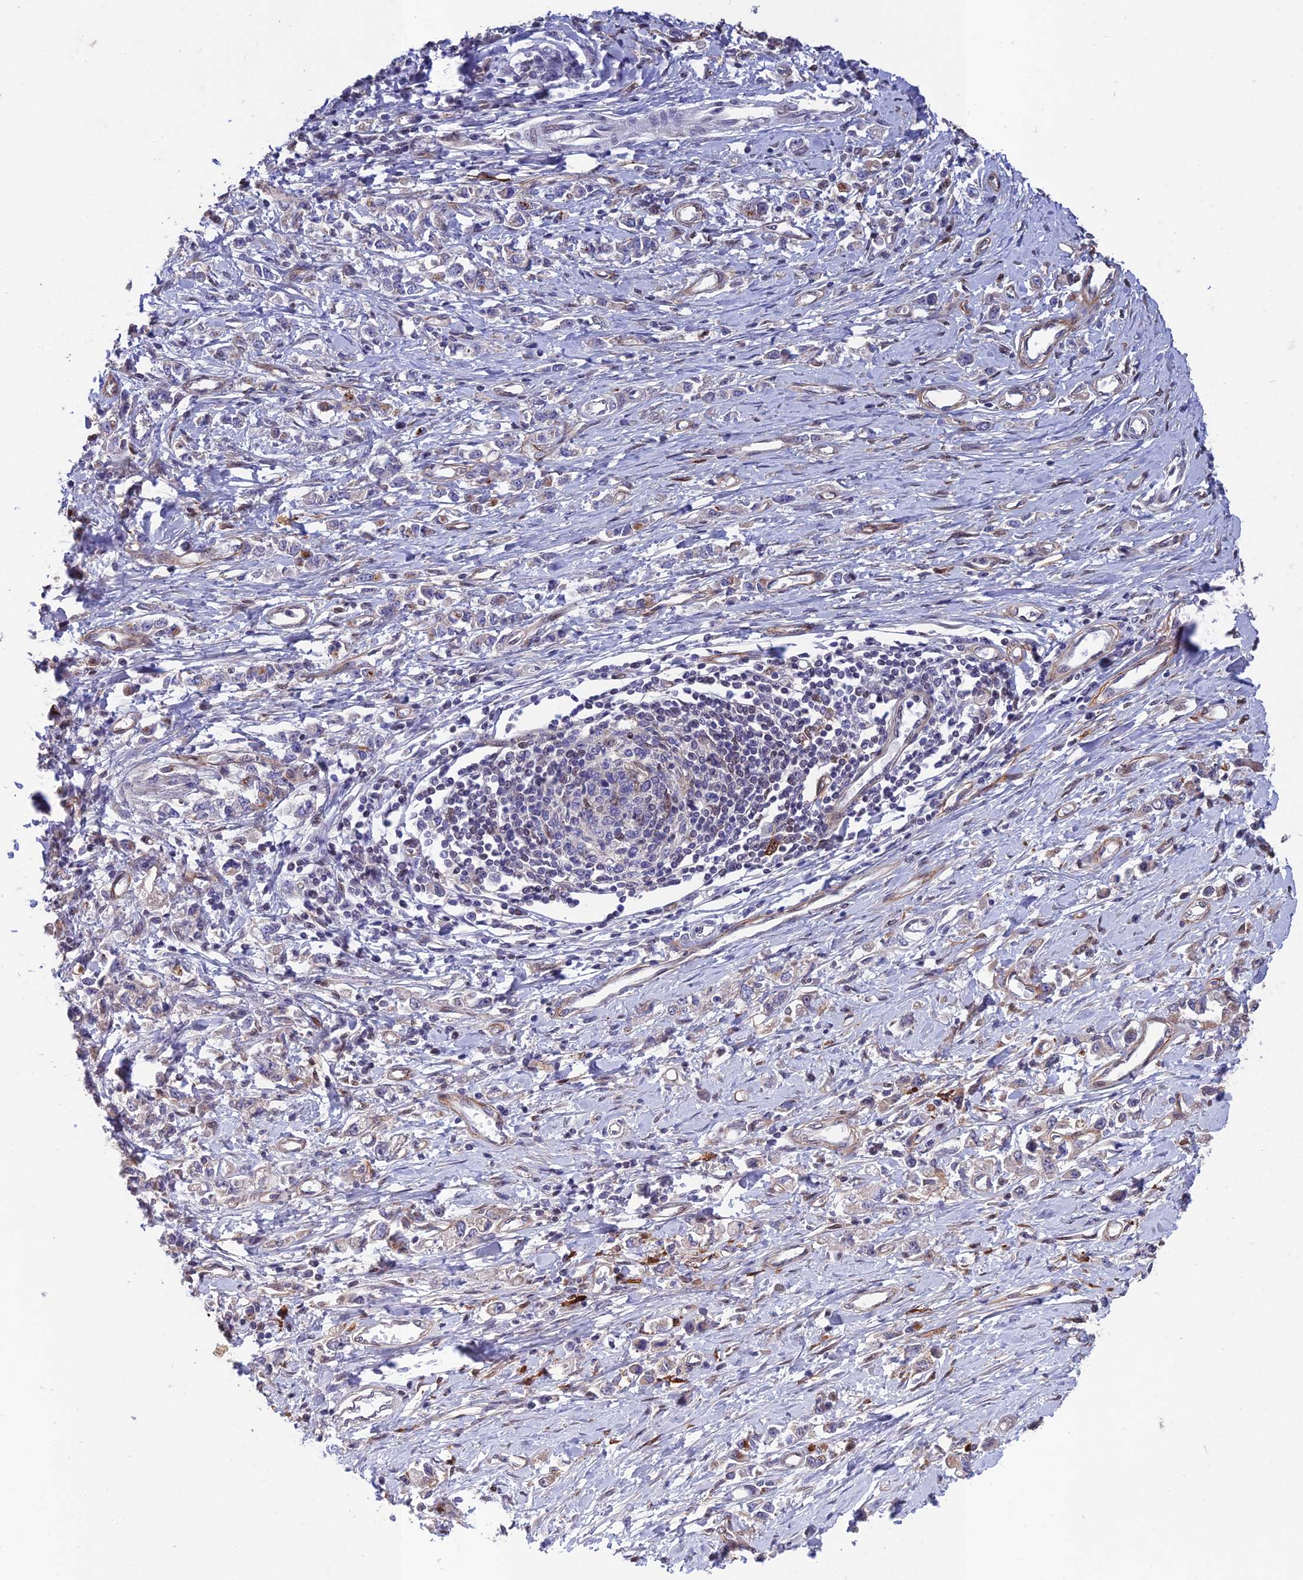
{"staining": {"intensity": "negative", "quantity": "none", "location": "none"}, "tissue": "stomach cancer", "cell_type": "Tumor cells", "image_type": "cancer", "snomed": [{"axis": "morphology", "description": "Adenocarcinoma, NOS"}, {"axis": "topography", "description": "Stomach"}], "caption": "DAB immunohistochemical staining of stomach adenocarcinoma displays no significant positivity in tumor cells.", "gene": "MAST2", "patient": {"sex": "female", "age": 76}}